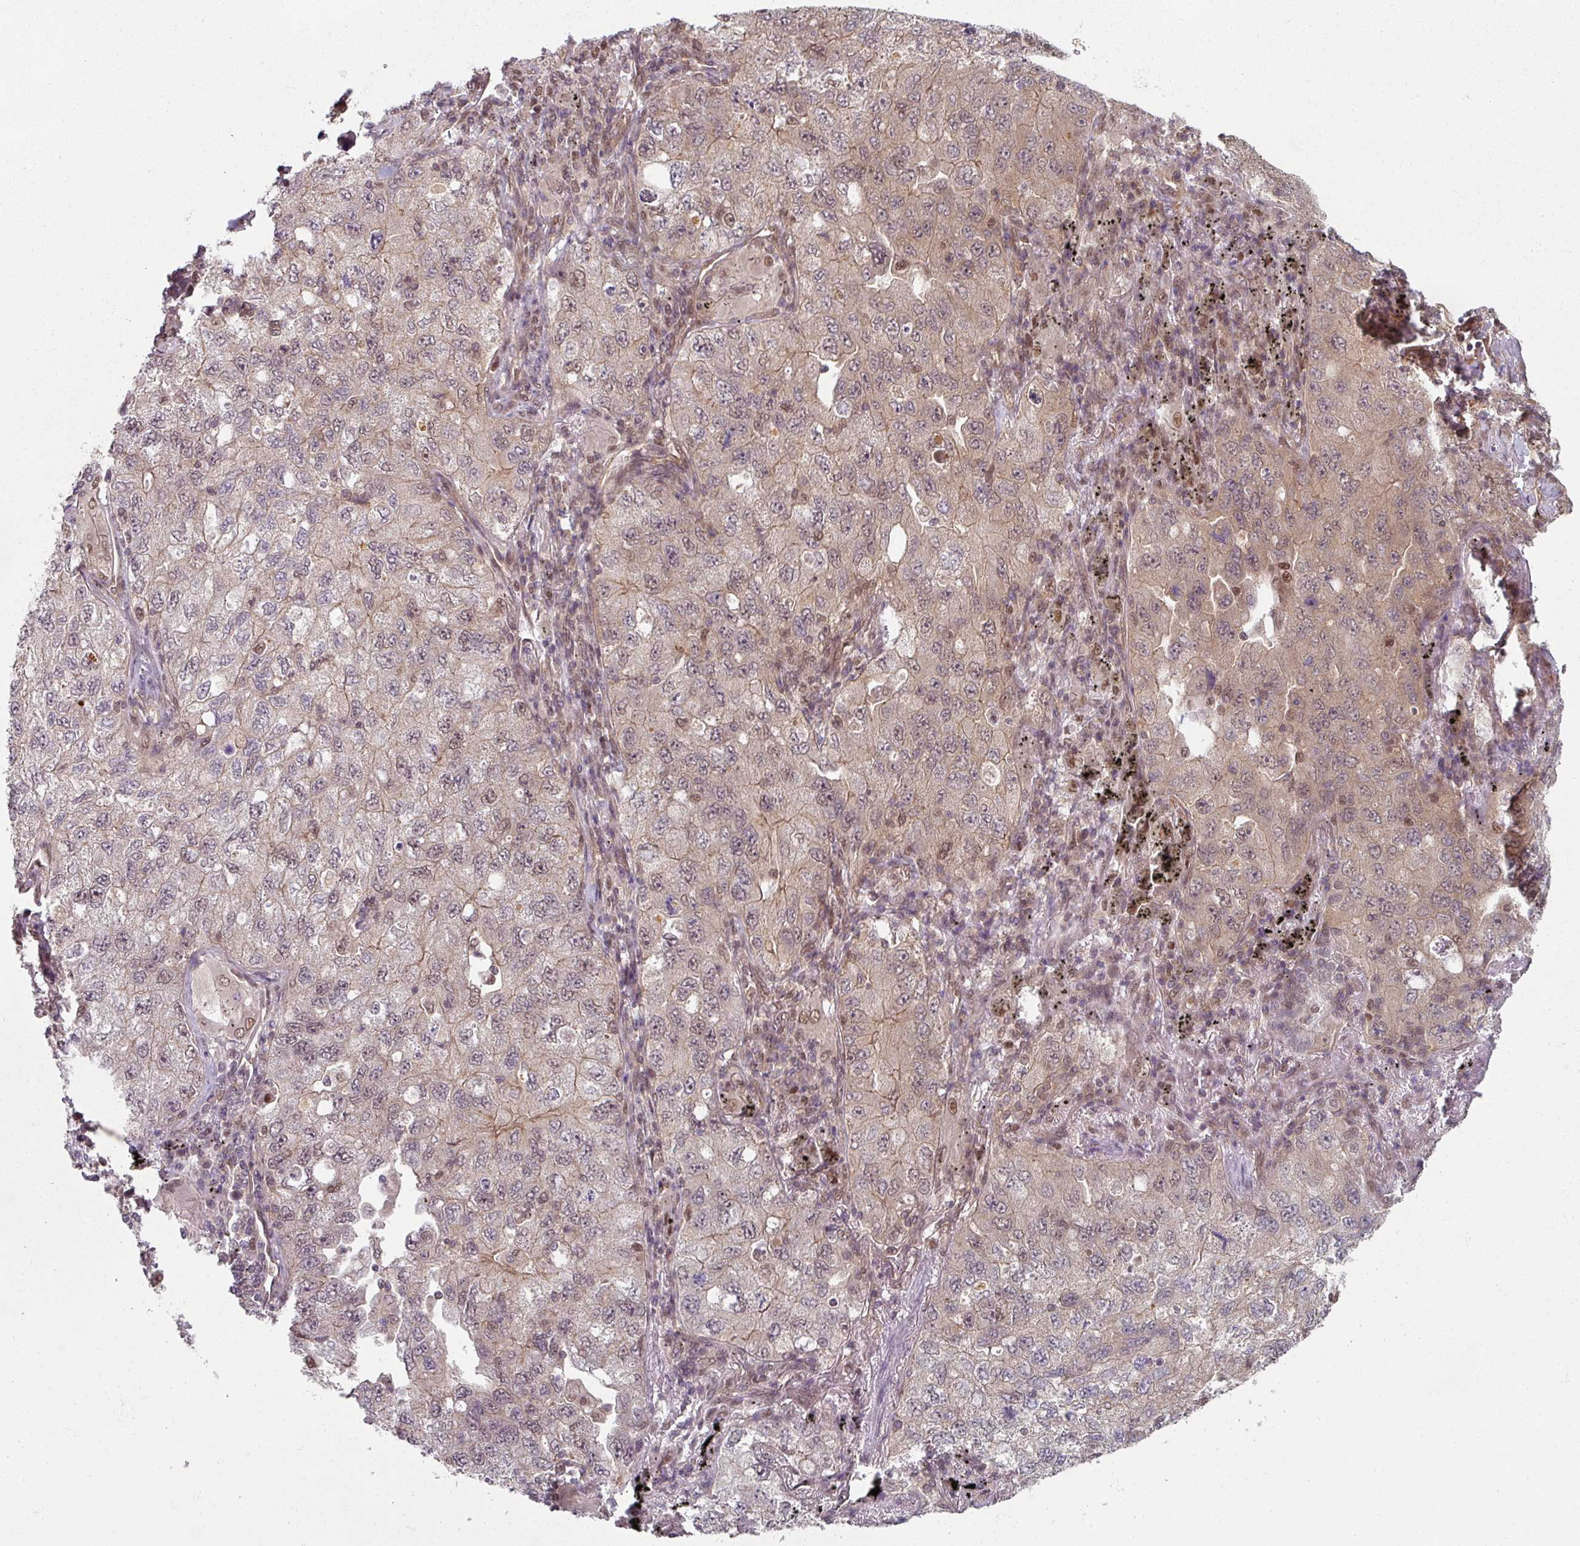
{"staining": {"intensity": "weak", "quantity": "25%-75%", "location": "cytoplasmic/membranous,nuclear"}, "tissue": "lung cancer", "cell_type": "Tumor cells", "image_type": "cancer", "snomed": [{"axis": "morphology", "description": "Adenocarcinoma, NOS"}, {"axis": "topography", "description": "Lung"}], "caption": "Immunohistochemistry (IHC) (DAB (3,3'-diaminobenzidine)) staining of human lung adenocarcinoma displays weak cytoplasmic/membranous and nuclear protein expression in approximately 25%-75% of tumor cells. (DAB (3,3'-diaminobenzidine) = brown stain, brightfield microscopy at high magnification).", "gene": "PSME3IP1", "patient": {"sex": "female", "age": 57}}